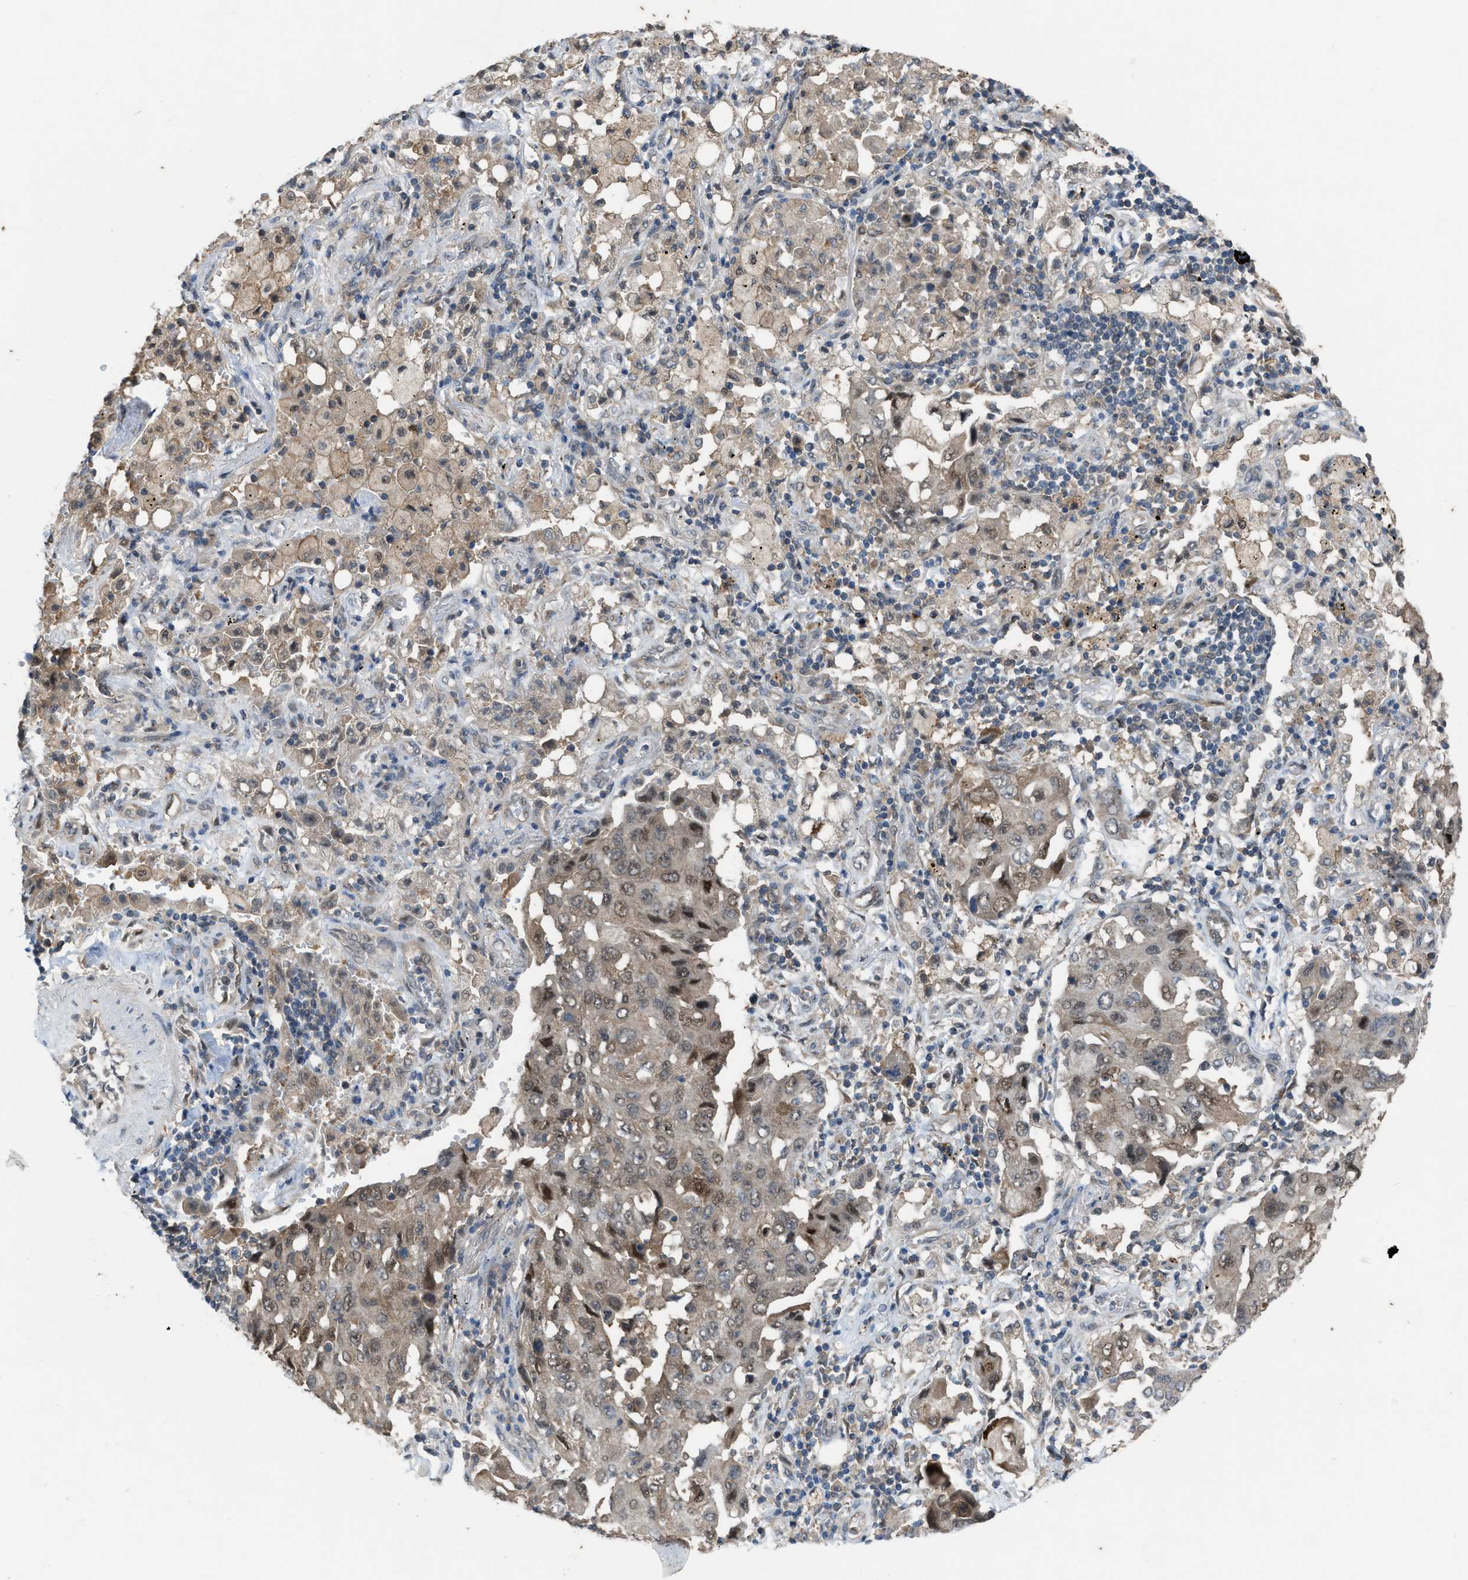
{"staining": {"intensity": "weak", "quantity": "<25%", "location": "cytoplasmic/membranous"}, "tissue": "lung cancer", "cell_type": "Tumor cells", "image_type": "cancer", "snomed": [{"axis": "morphology", "description": "Adenocarcinoma, NOS"}, {"axis": "topography", "description": "Lung"}], "caption": "Tumor cells show no significant protein staining in lung cancer.", "gene": "PLAA", "patient": {"sex": "female", "age": 65}}